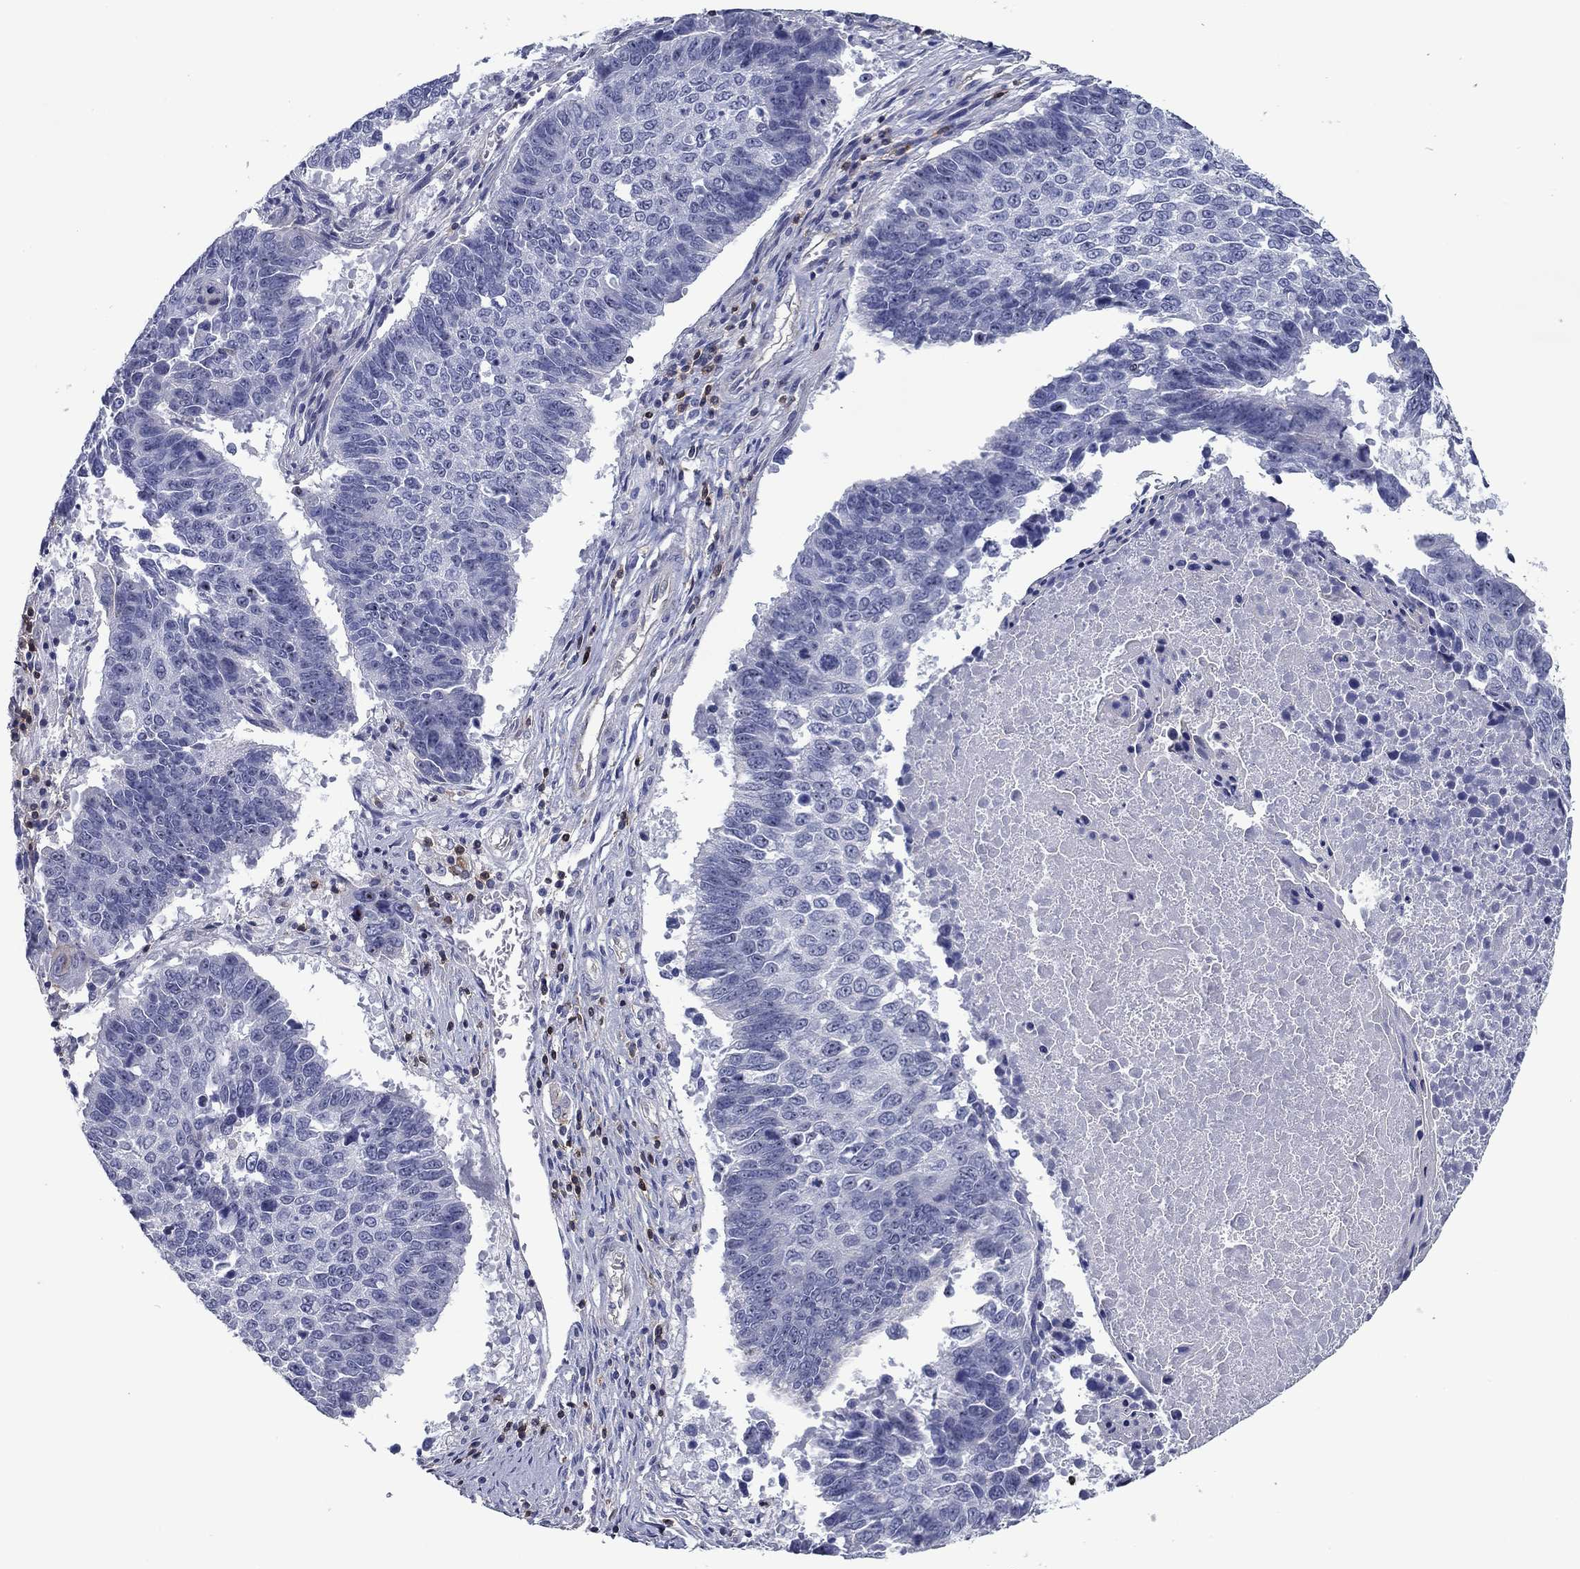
{"staining": {"intensity": "negative", "quantity": "none", "location": "none"}, "tissue": "lung cancer", "cell_type": "Tumor cells", "image_type": "cancer", "snomed": [{"axis": "morphology", "description": "Squamous cell carcinoma, NOS"}, {"axis": "topography", "description": "Lung"}], "caption": "Squamous cell carcinoma (lung) was stained to show a protein in brown. There is no significant staining in tumor cells. Nuclei are stained in blue.", "gene": "SIT1", "patient": {"sex": "male", "age": 73}}